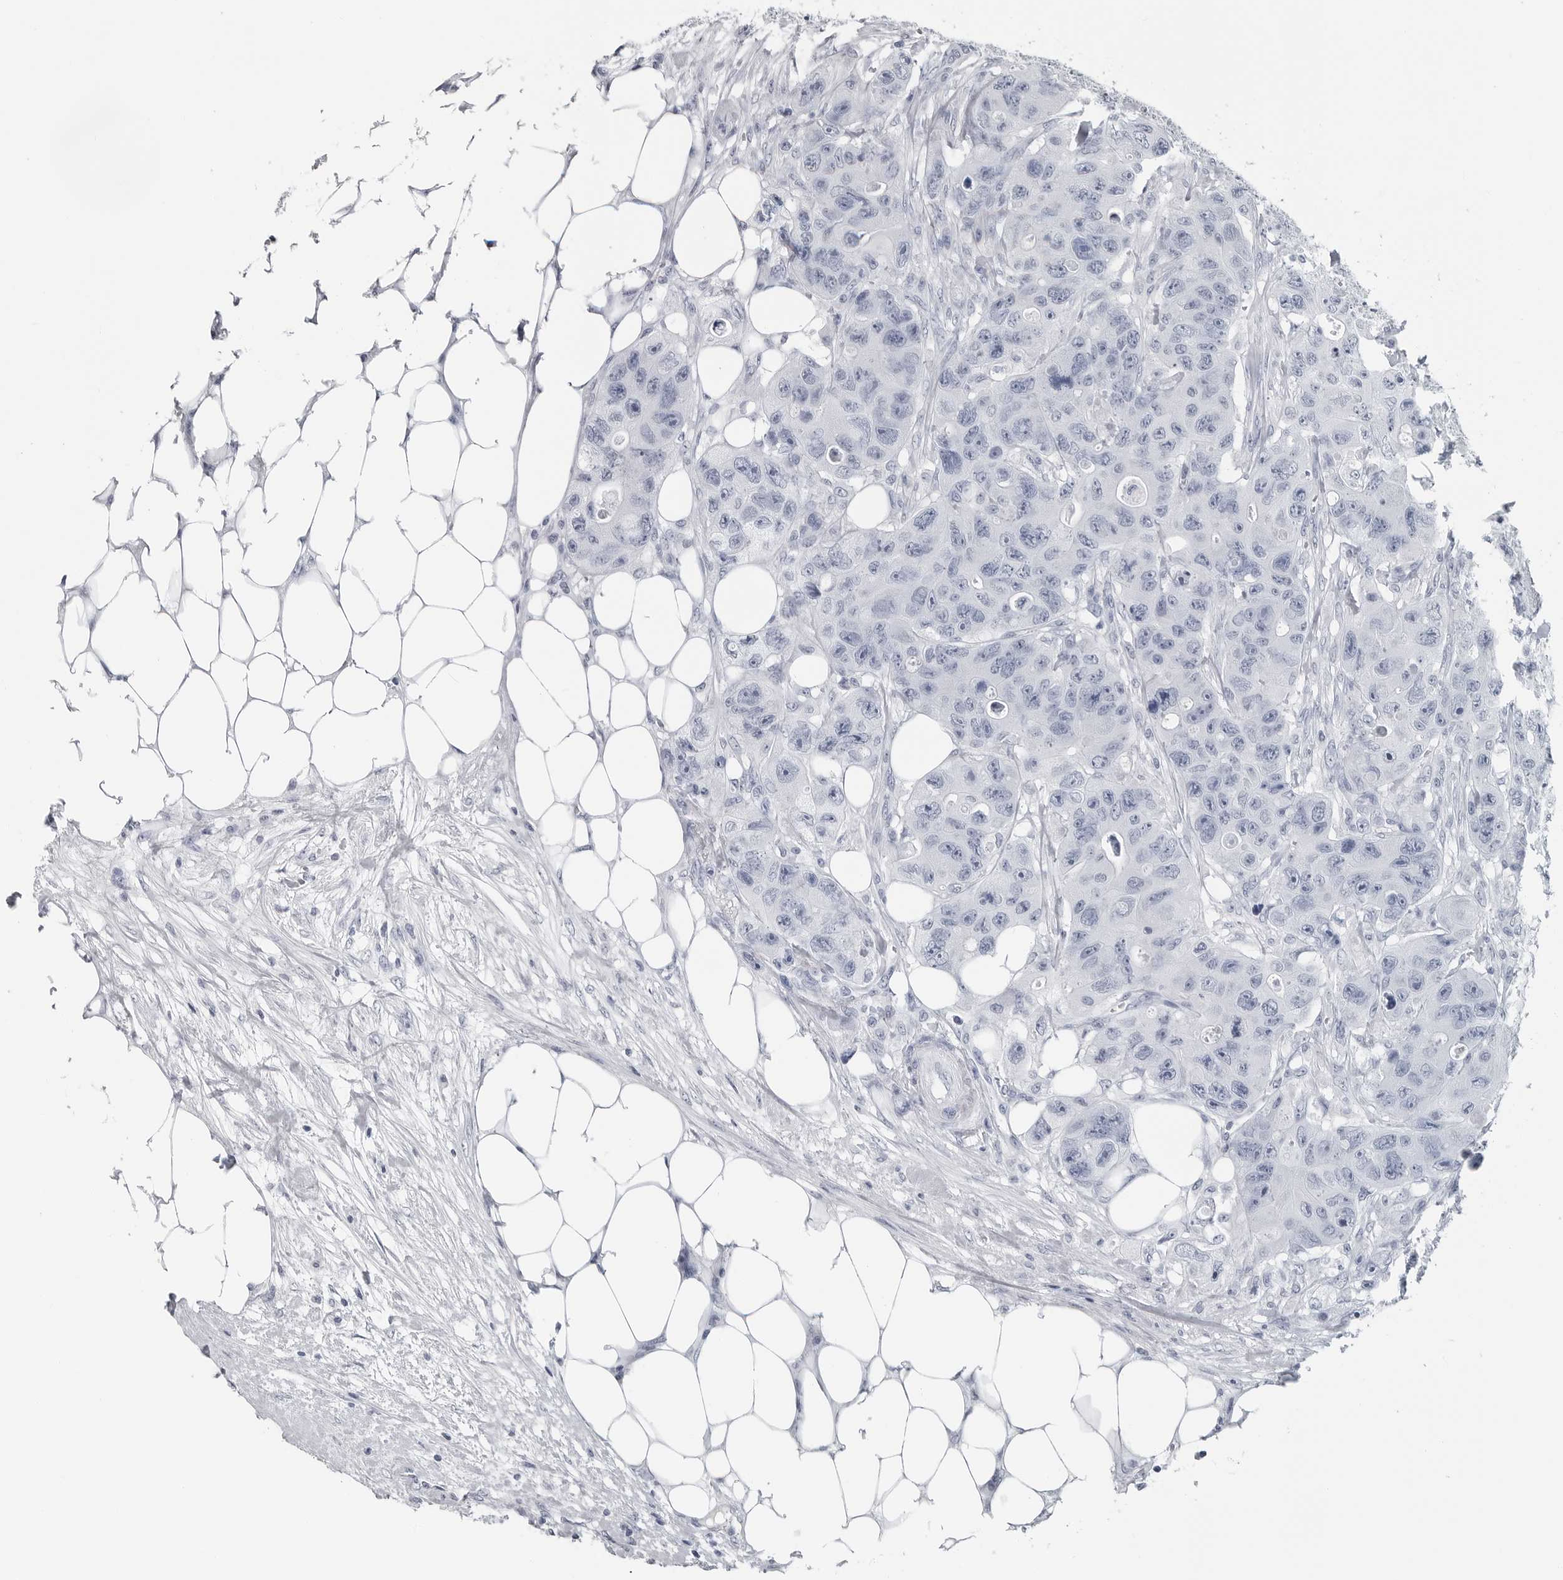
{"staining": {"intensity": "negative", "quantity": "none", "location": "none"}, "tissue": "colorectal cancer", "cell_type": "Tumor cells", "image_type": "cancer", "snomed": [{"axis": "morphology", "description": "Adenocarcinoma, NOS"}, {"axis": "topography", "description": "Colon"}], "caption": "Immunohistochemical staining of human colorectal adenocarcinoma displays no significant expression in tumor cells.", "gene": "AMPD1", "patient": {"sex": "female", "age": 46}}